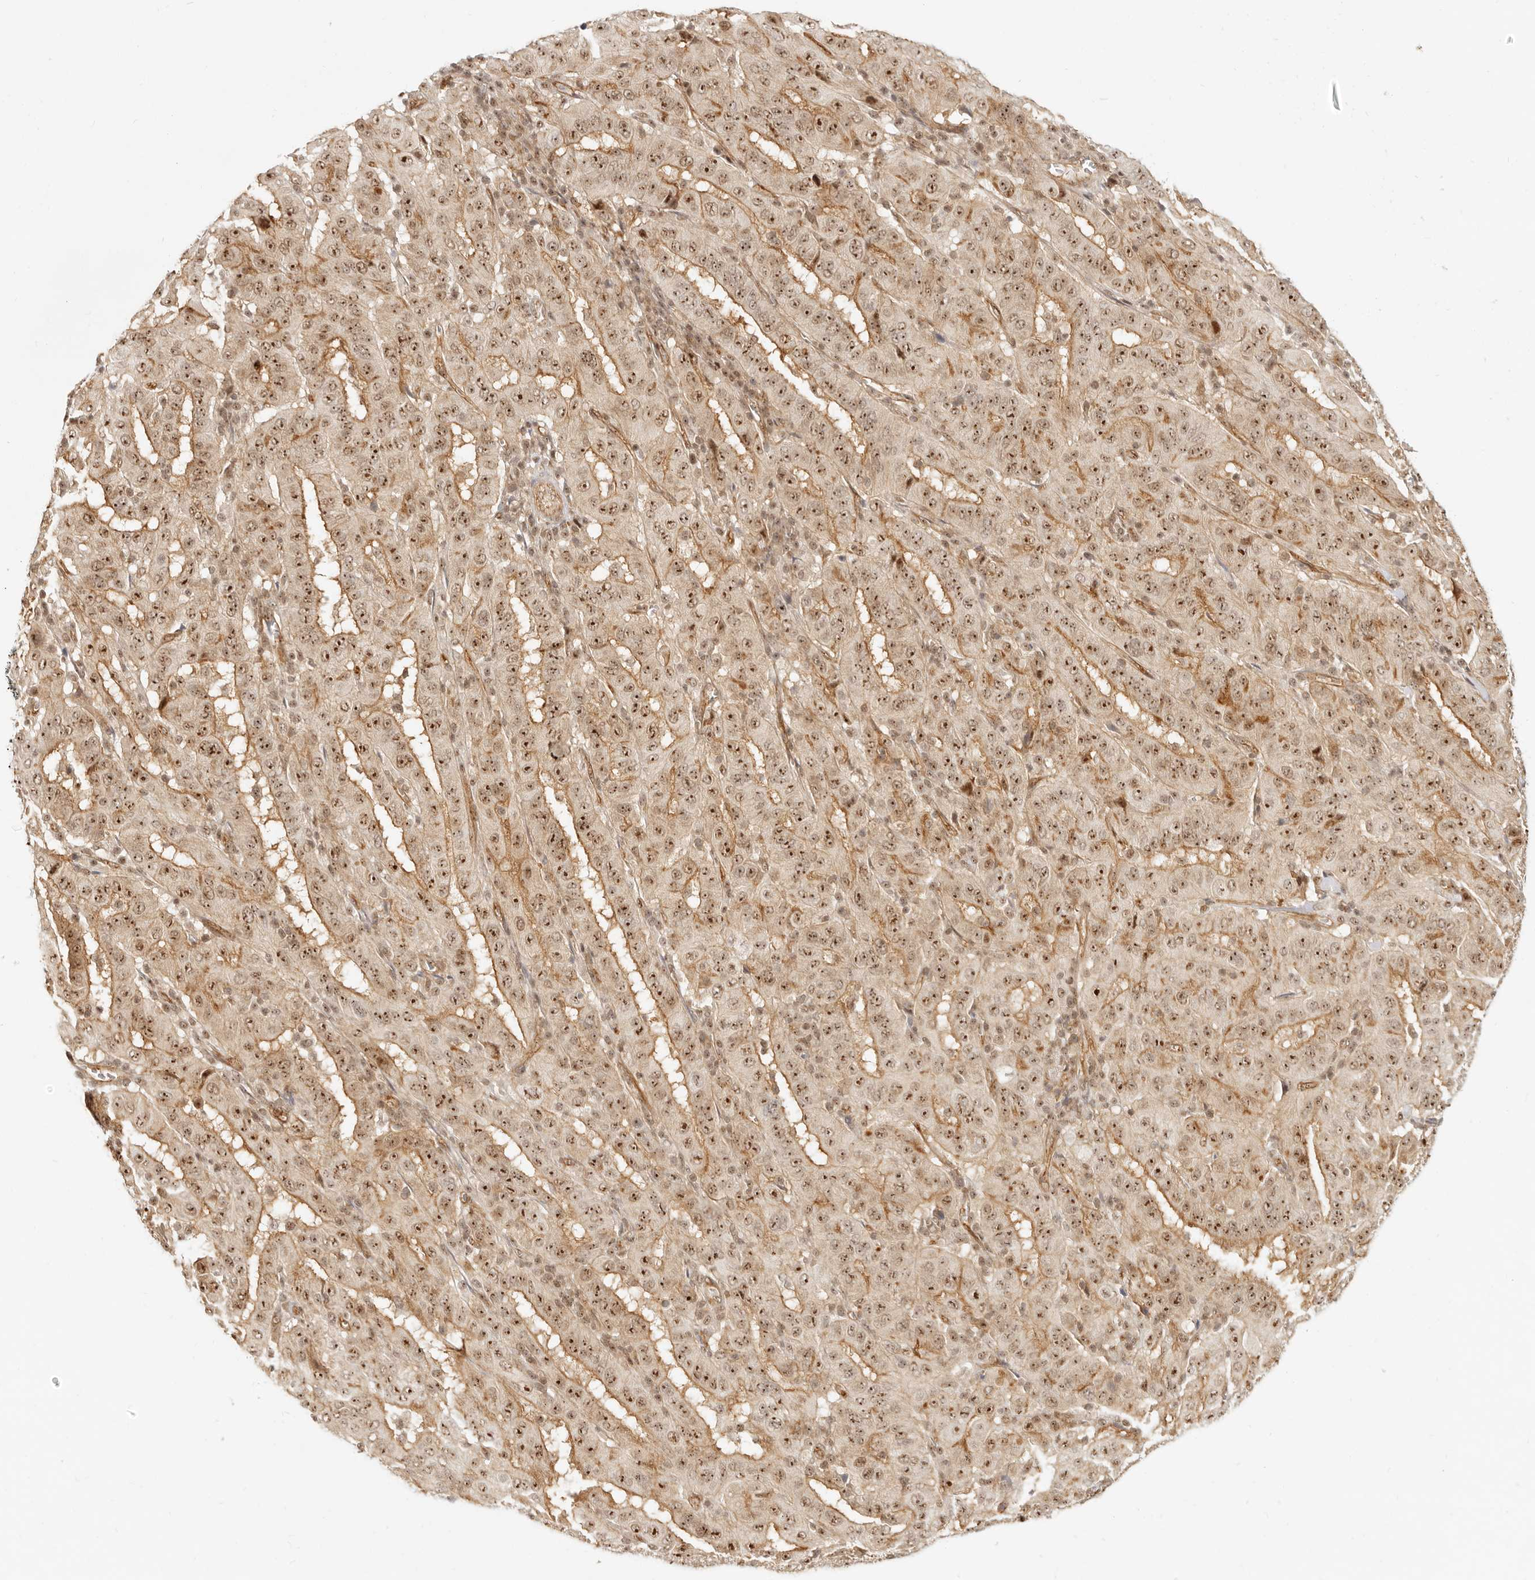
{"staining": {"intensity": "strong", "quantity": ">75%", "location": "cytoplasmic/membranous,nuclear"}, "tissue": "pancreatic cancer", "cell_type": "Tumor cells", "image_type": "cancer", "snomed": [{"axis": "morphology", "description": "Adenocarcinoma, NOS"}, {"axis": "topography", "description": "Pancreas"}], "caption": "The histopathology image displays a brown stain indicating the presence of a protein in the cytoplasmic/membranous and nuclear of tumor cells in adenocarcinoma (pancreatic).", "gene": "BAP1", "patient": {"sex": "male", "age": 63}}